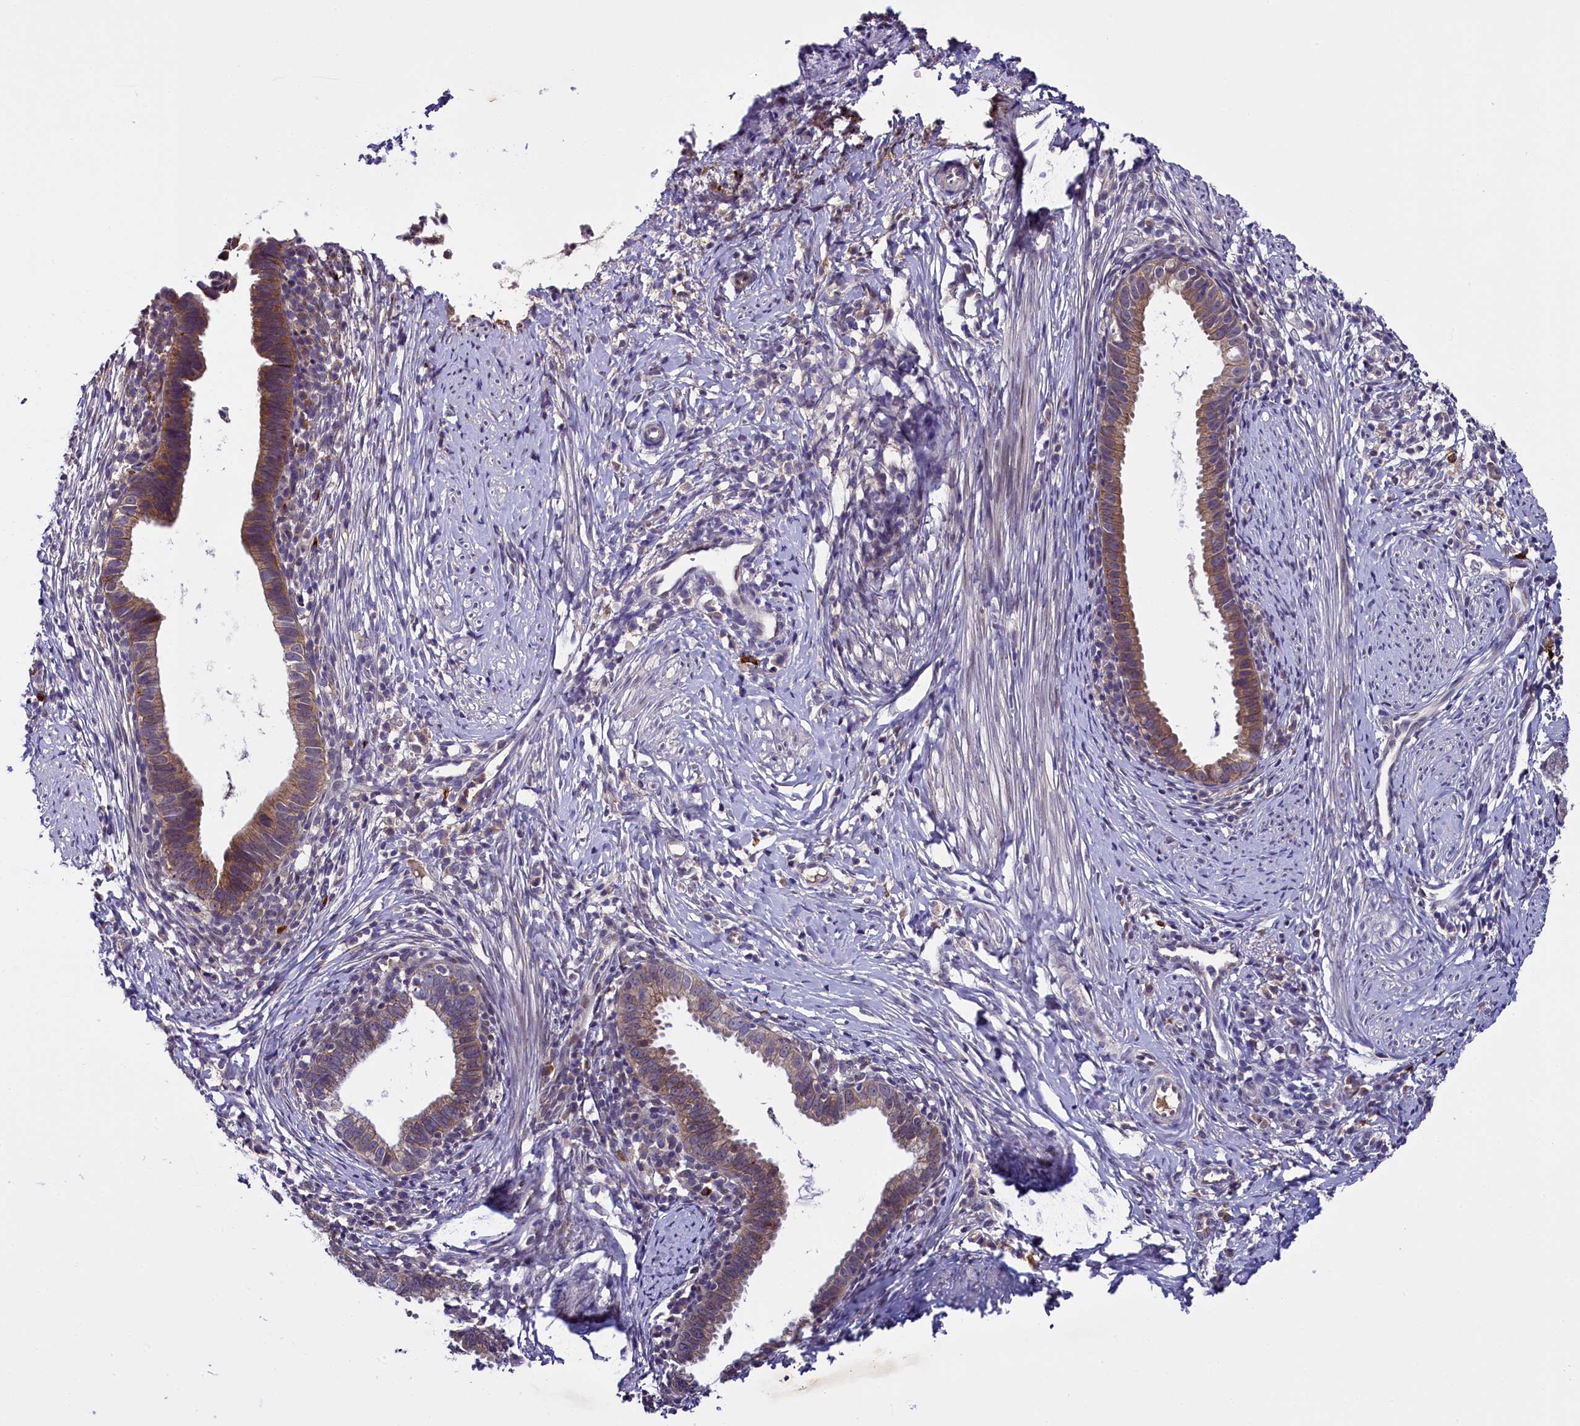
{"staining": {"intensity": "moderate", "quantity": ">75%", "location": "cytoplasmic/membranous"}, "tissue": "cervical cancer", "cell_type": "Tumor cells", "image_type": "cancer", "snomed": [{"axis": "morphology", "description": "Adenocarcinoma, NOS"}, {"axis": "topography", "description": "Cervix"}], "caption": "Cervical adenocarcinoma stained with DAB IHC displays medium levels of moderate cytoplasmic/membranous staining in about >75% of tumor cells.", "gene": "ENKD1", "patient": {"sex": "female", "age": 36}}